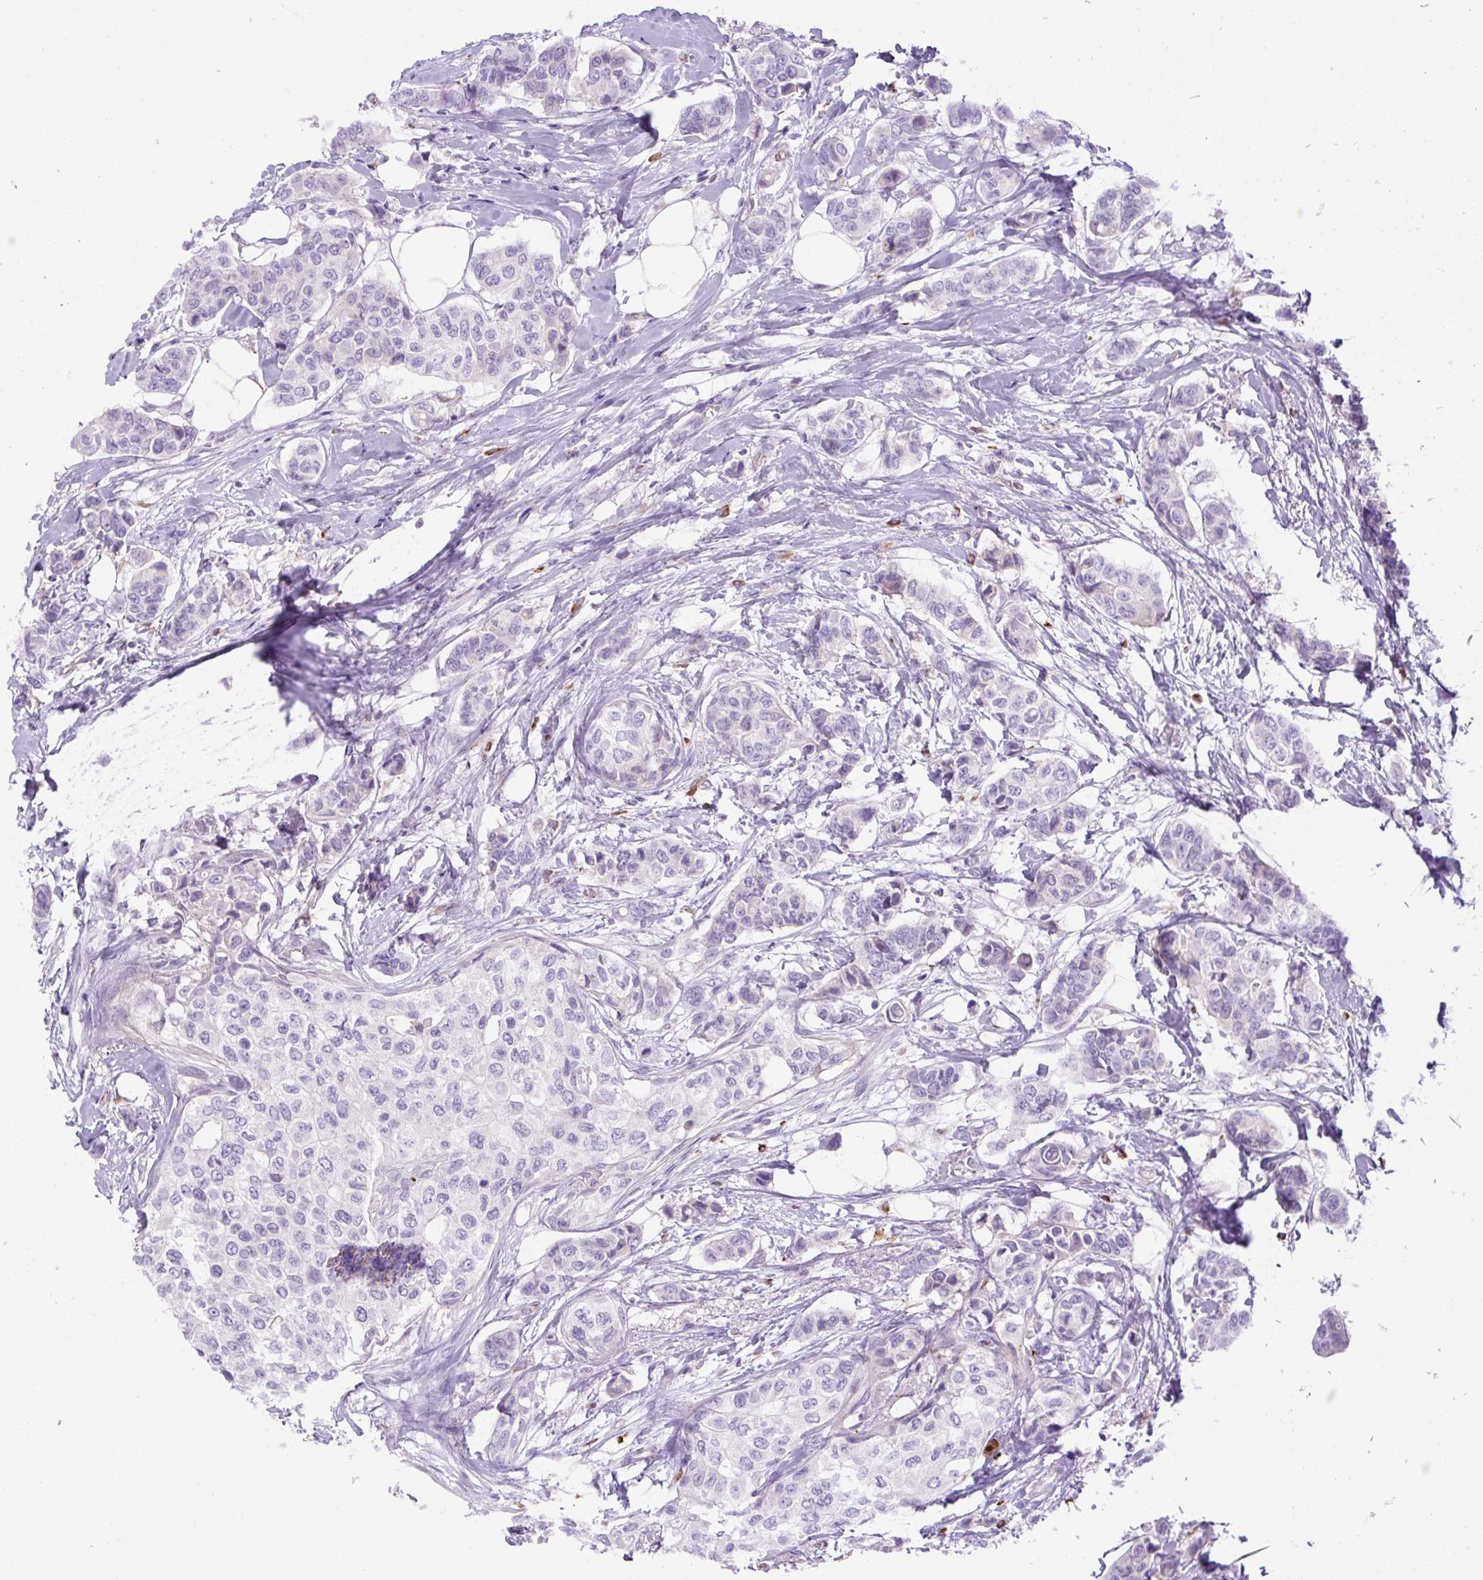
{"staining": {"intensity": "negative", "quantity": "none", "location": "none"}, "tissue": "breast cancer", "cell_type": "Tumor cells", "image_type": "cancer", "snomed": [{"axis": "morphology", "description": "Lobular carcinoma"}, {"axis": "topography", "description": "Breast"}], "caption": "This is an immunohistochemistry (IHC) photomicrograph of breast cancer (lobular carcinoma). There is no staining in tumor cells.", "gene": "SPTBN5", "patient": {"sex": "female", "age": 51}}